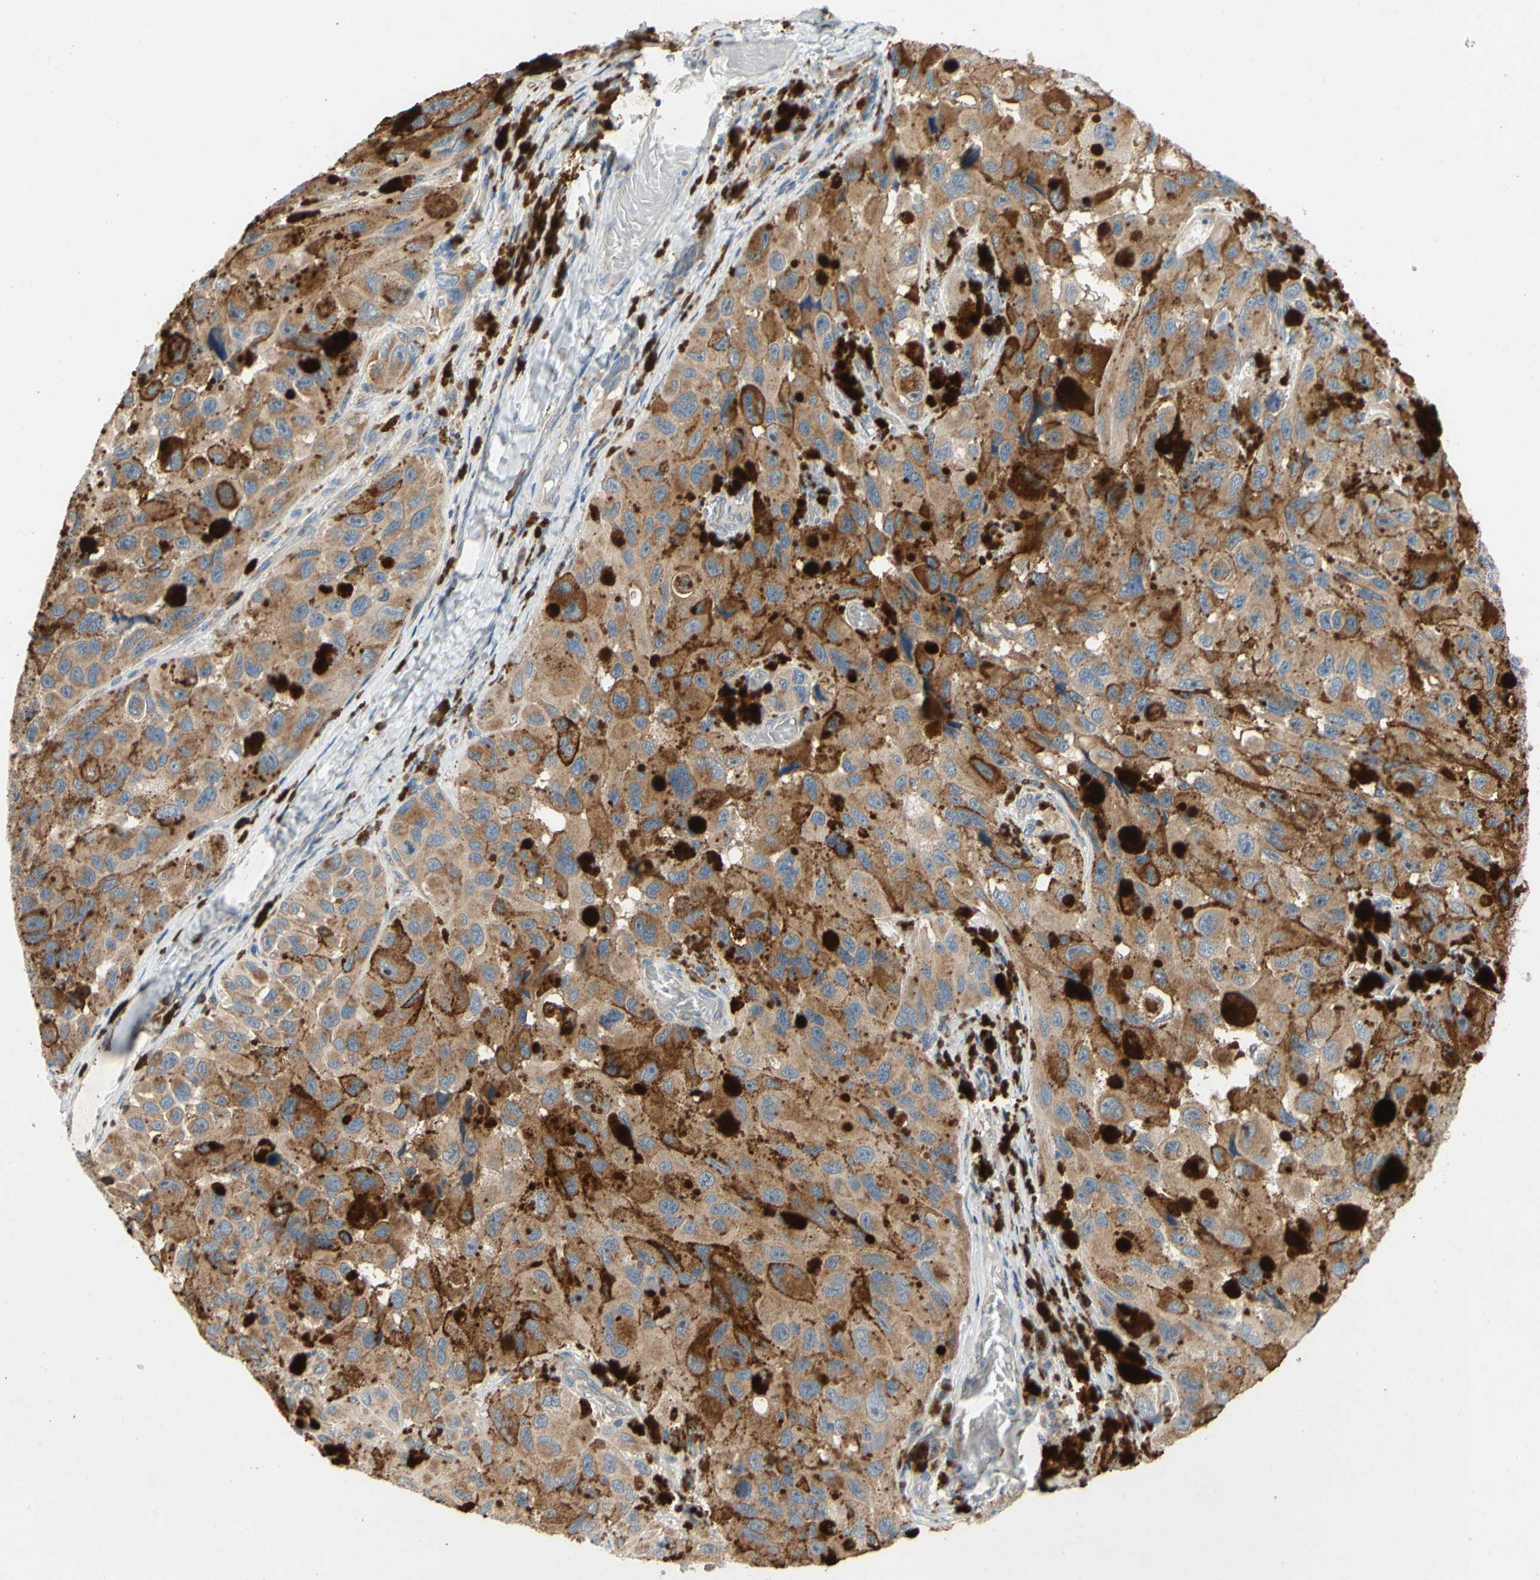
{"staining": {"intensity": "moderate", "quantity": ">75%", "location": "cytoplasmic/membranous"}, "tissue": "melanoma", "cell_type": "Tumor cells", "image_type": "cancer", "snomed": [{"axis": "morphology", "description": "Malignant melanoma, NOS"}, {"axis": "topography", "description": "Skin"}], "caption": "This histopathology image displays melanoma stained with immunohistochemistry to label a protein in brown. The cytoplasmic/membranous of tumor cells show moderate positivity for the protein. Nuclei are counter-stained blue.", "gene": "KLHDC8B", "patient": {"sex": "female", "age": 73}}